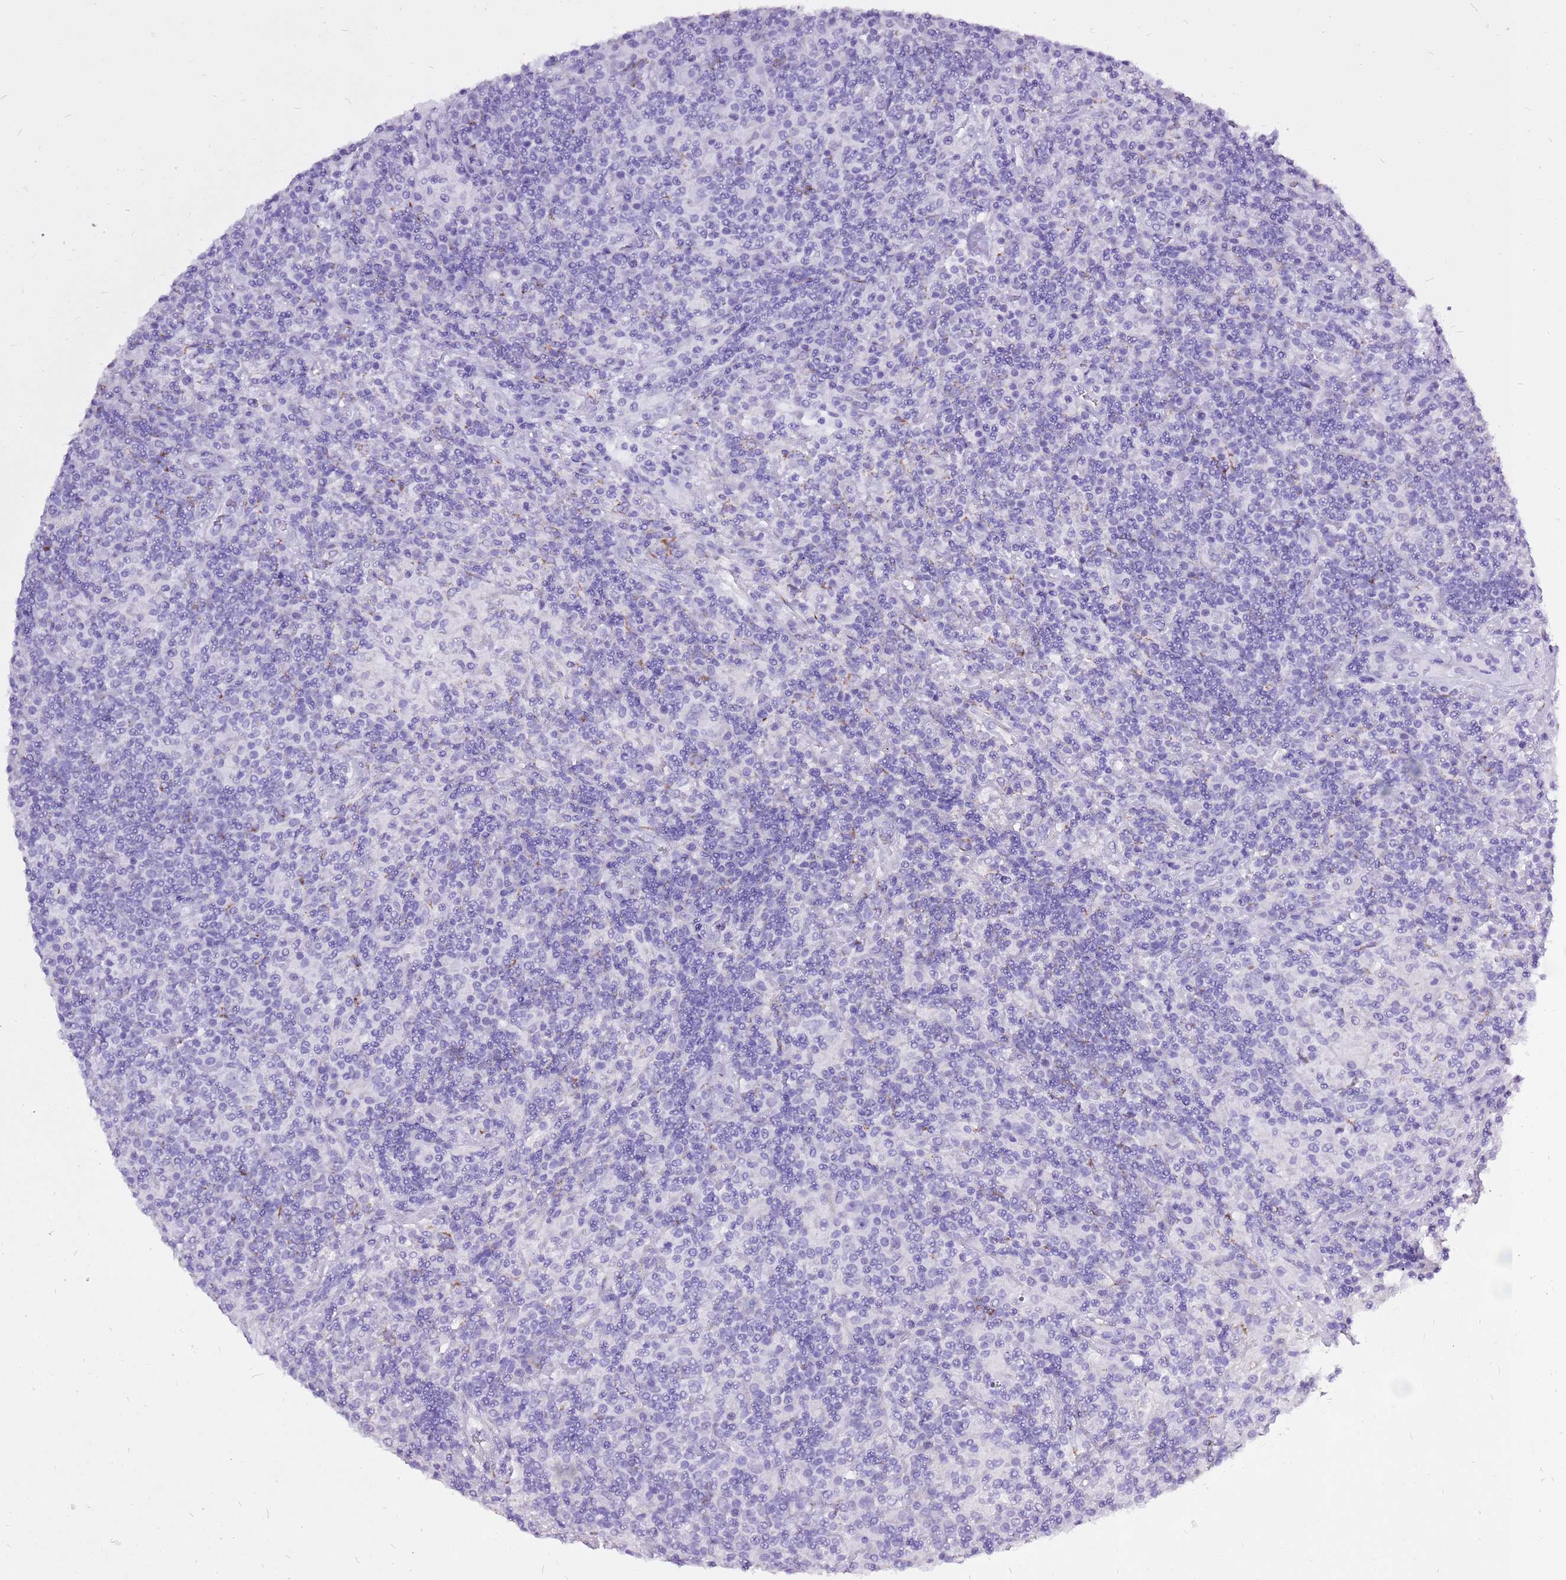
{"staining": {"intensity": "negative", "quantity": "none", "location": "none"}, "tissue": "lymphoma", "cell_type": "Tumor cells", "image_type": "cancer", "snomed": [{"axis": "morphology", "description": "Hodgkin's disease, NOS"}, {"axis": "topography", "description": "Lymph node"}], "caption": "Immunohistochemistry (IHC) image of human lymphoma stained for a protein (brown), which reveals no expression in tumor cells.", "gene": "ACSS3", "patient": {"sex": "male", "age": 70}}